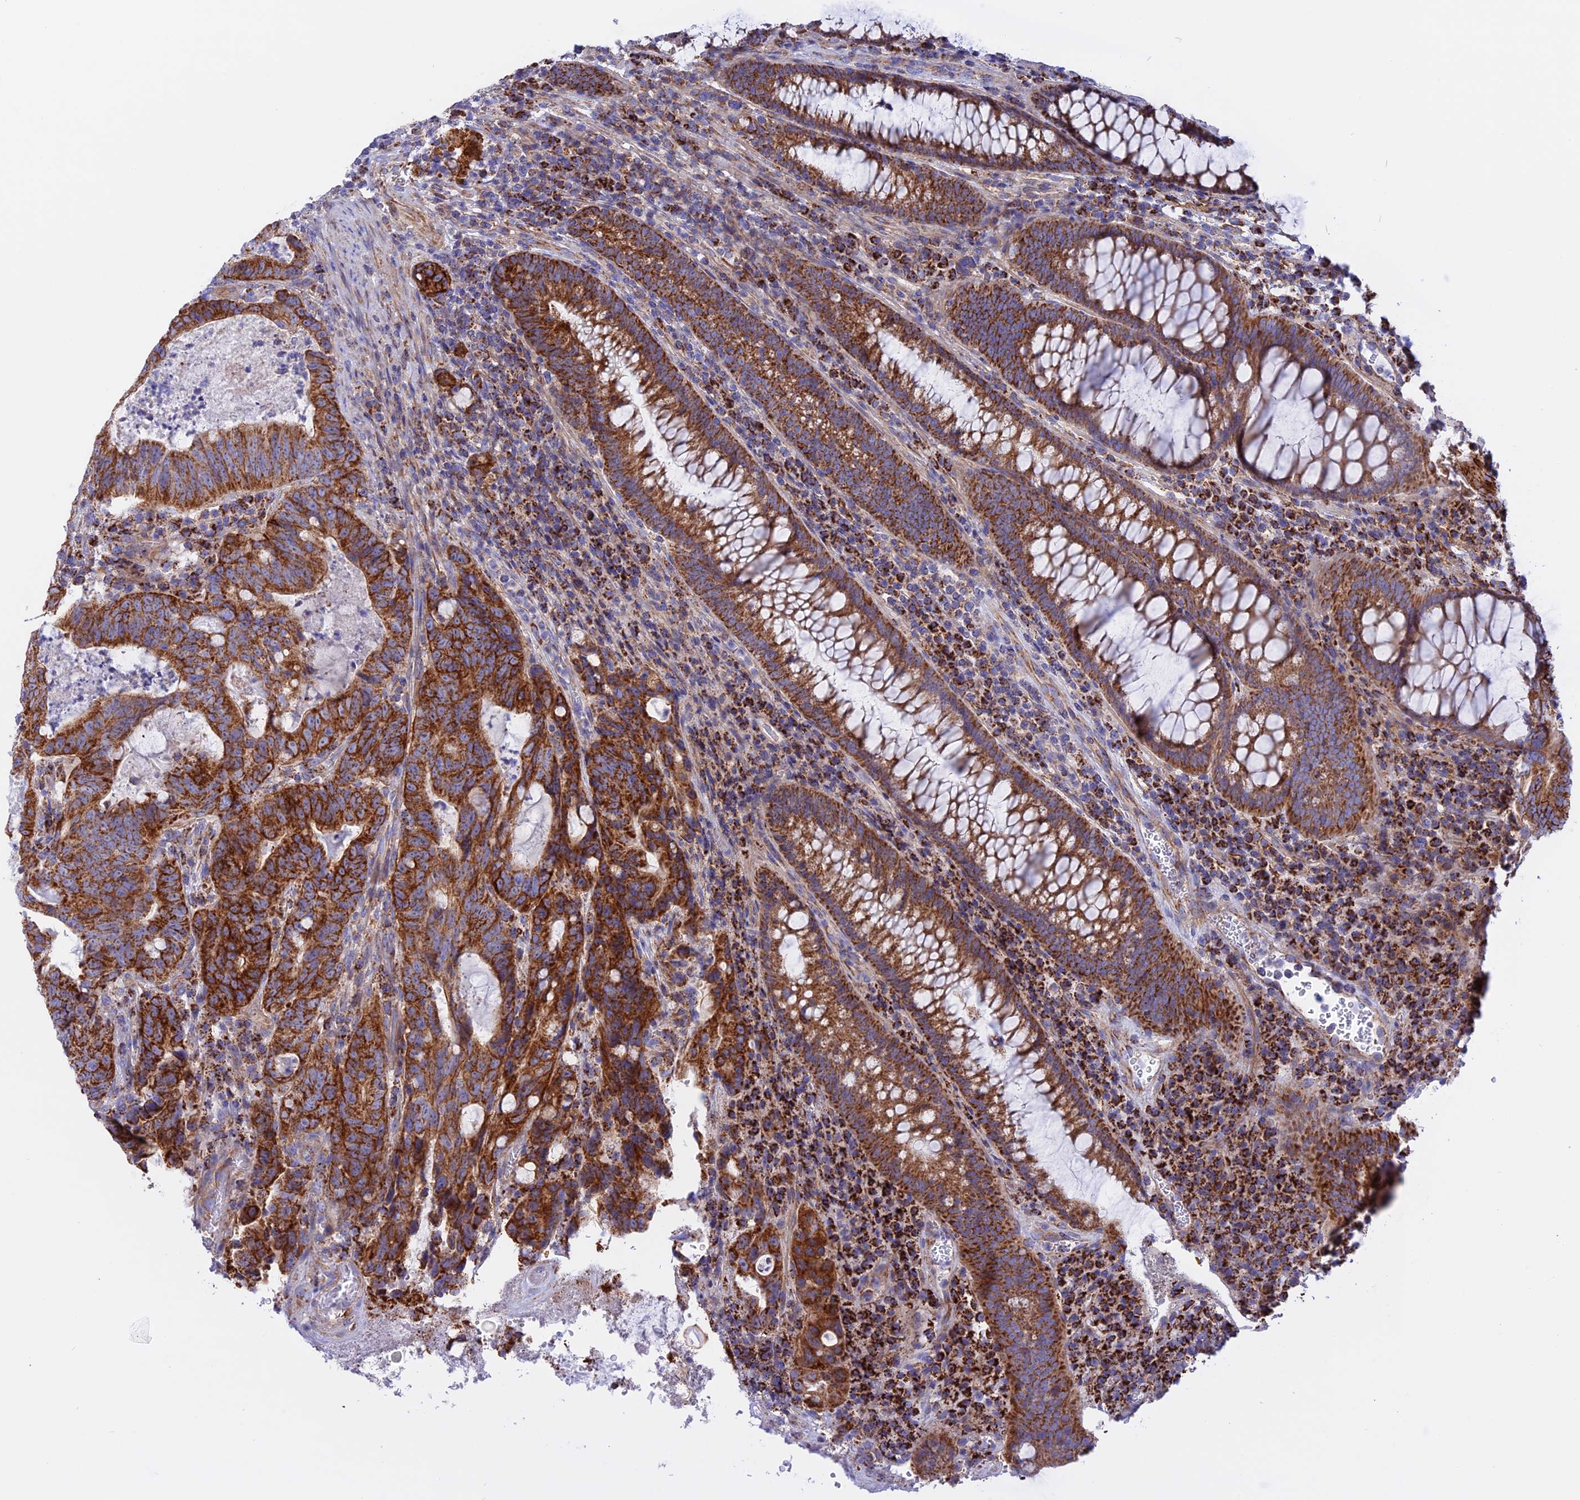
{"staining": {"intensity": "strong", "quantity": ">75%", "location": "cytoplasmic/membranous"}, "tissue": "colorectal cancer", "cell_type": "Tumor cells", "image_type": "cancer", "snomed": [{"axis": "morphology", "description": "Adenocarcinoma, NOS"}, {"axis": "topography", "description": "Colon"}], "caption": "There is high levels of strong cytoplasmic/membranous positivity in tumor cells of colorectal cancer, as demonstrated by immunohistochemical staining (brown color).", "gene": "GCDH", "patient": {"sex": "female", "age": 82}}